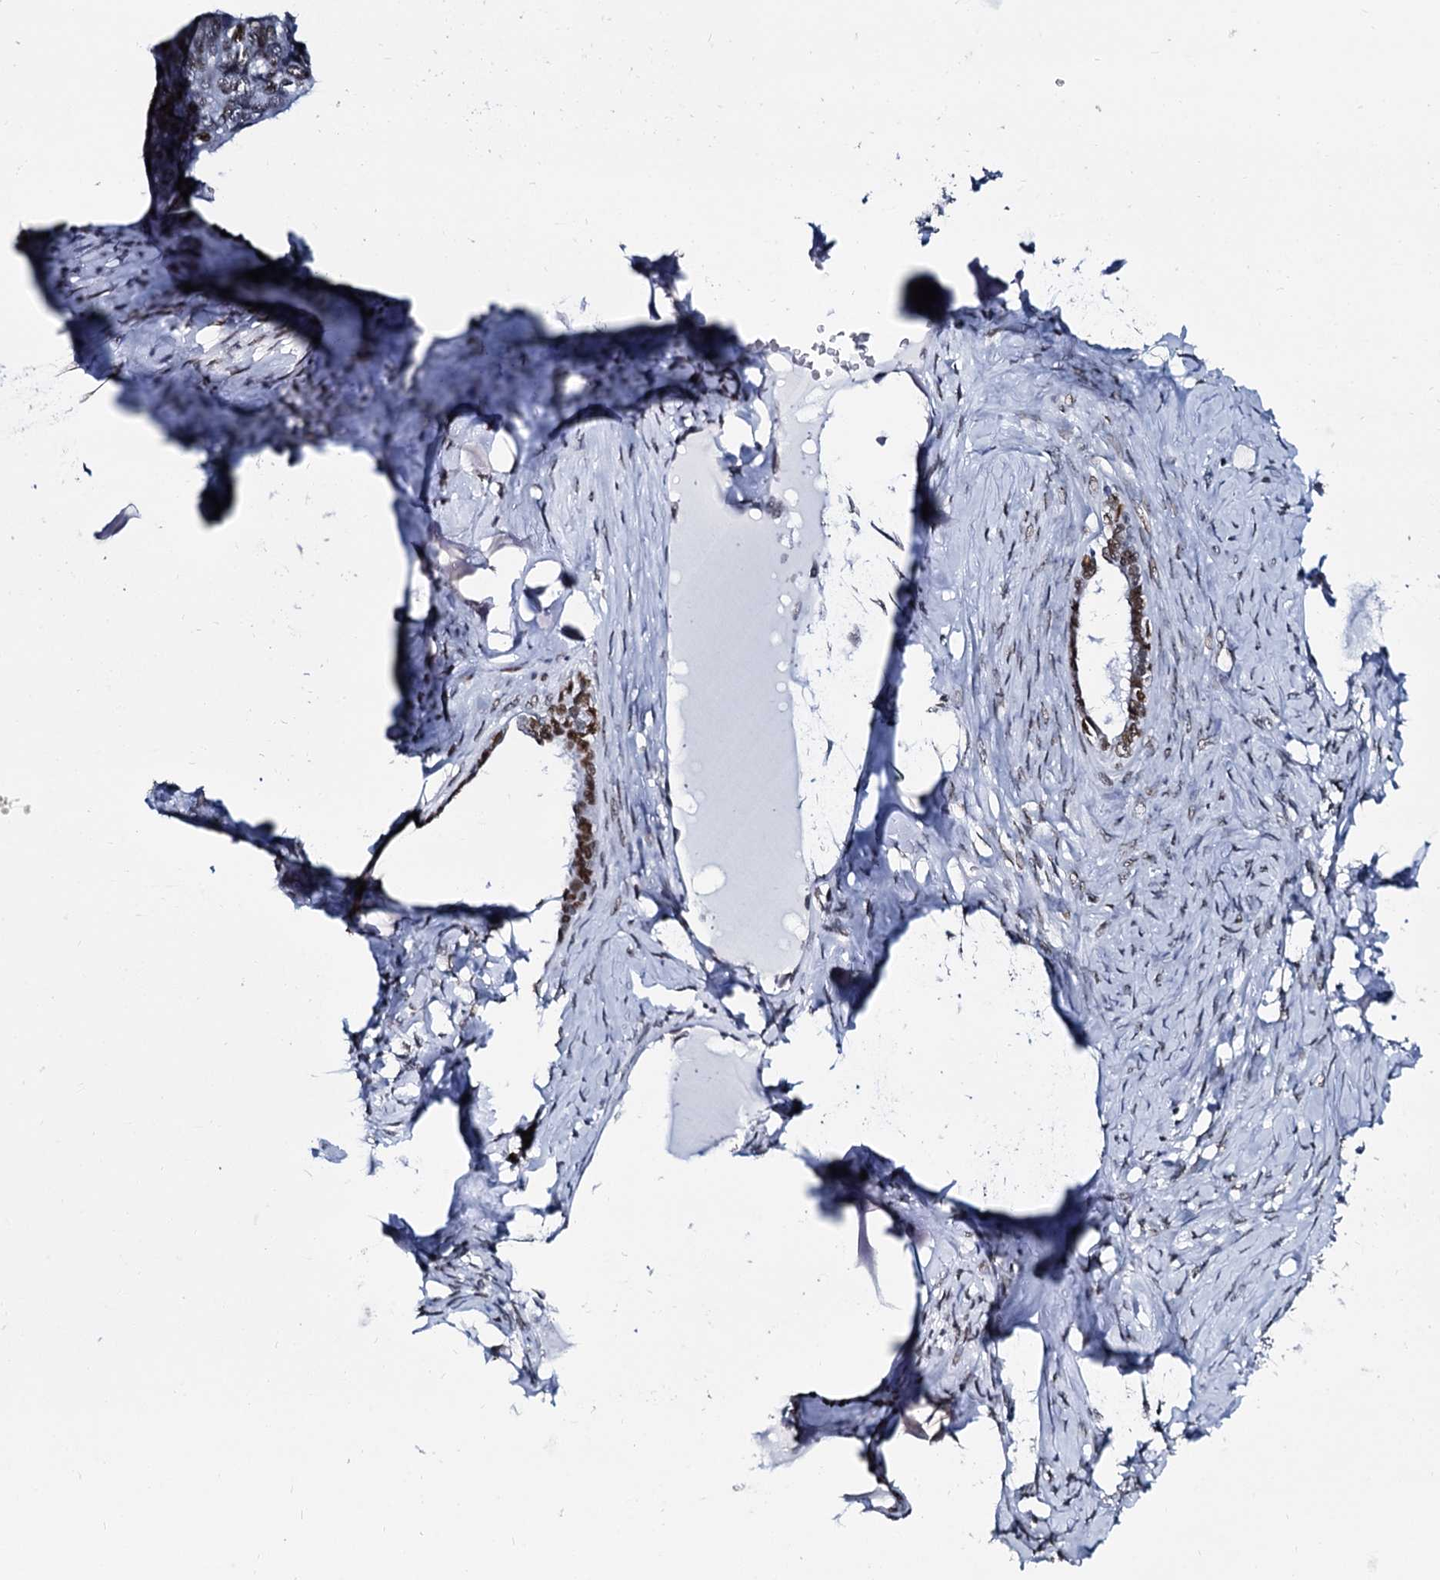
{"staining": {"intensity": "moderate", "quantity": ">75%", "location": "nuclear"}, "tissue": "ovarian cancer", "cell_type": "Tumor cells", "image_type": "cancer", "snomed": [{"axis": "morphology", "description": "Cystadenocarcinoma, serous, NOS"}, {"axis": "topography", "description": "Ovary"}], "caption": "Serous cystadenocarcinoma (ovarian) stained with immunohistochemistry reveals moderate nuclear expression in approximately >75% of tumor cells. (DAB IHC, brown staining for protein, blue staining for nuclei).", "gene": "CMAS", "patient": {"sex": "female", "age": 79}}